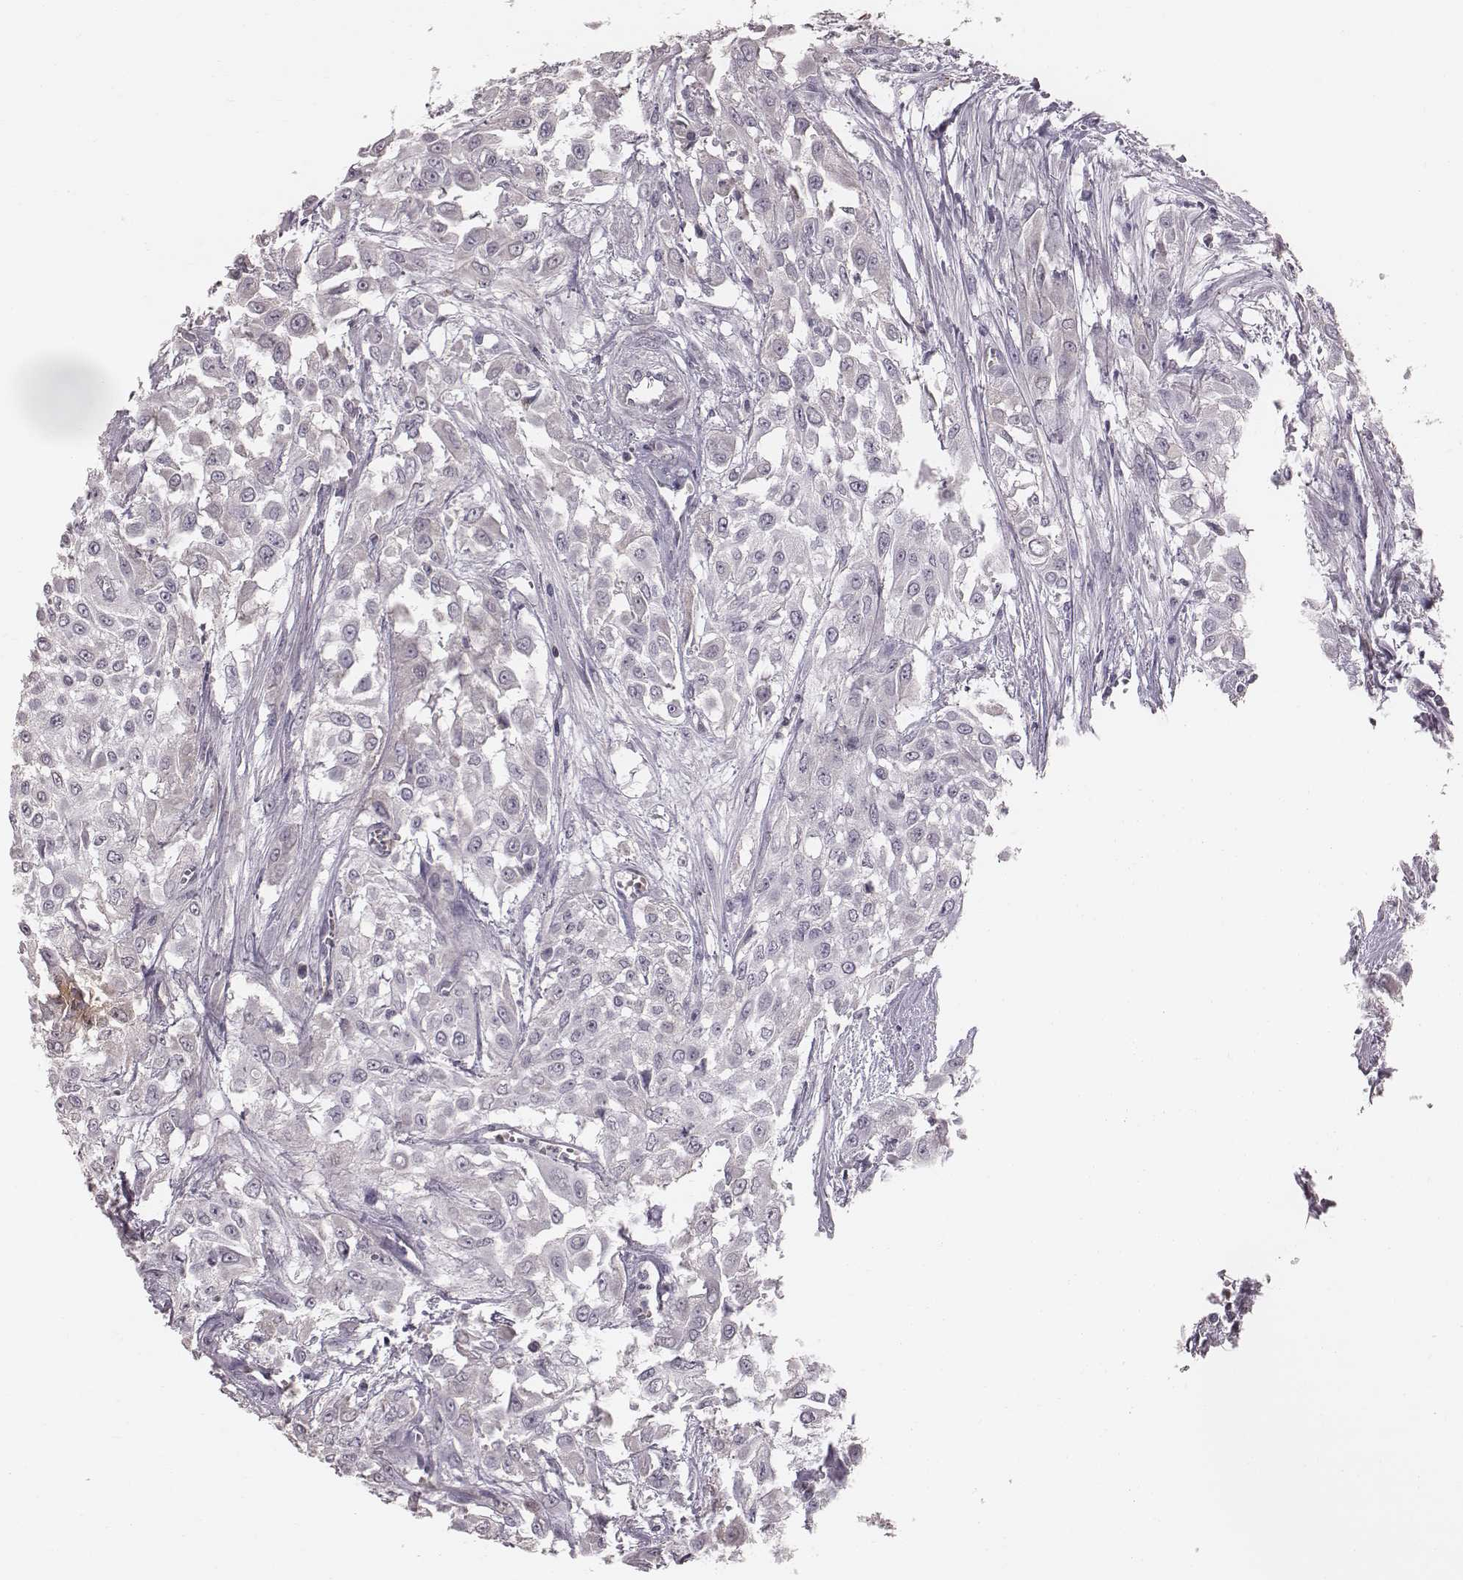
{"staining": {"intensity": "negative", "quantity": "none", "location": "none"}, "tissue": "urothelial cancer", "cell_type": "Tumor cells", "image_type": "cancer", "snomed": [{"axis": "morphology", "description": "Urothelial carcinoma, High grade"}, {"axis": "topography", "description": "Urinary bladder"}], "caption": "Immunohistochemistry (IHC) of human urothelial cancer displays no staining in tumor cells. (DAB IHC with hematoxylin counter stain).", "gene": "CFTR", "patient": {"sex": "male", "age": 57}}